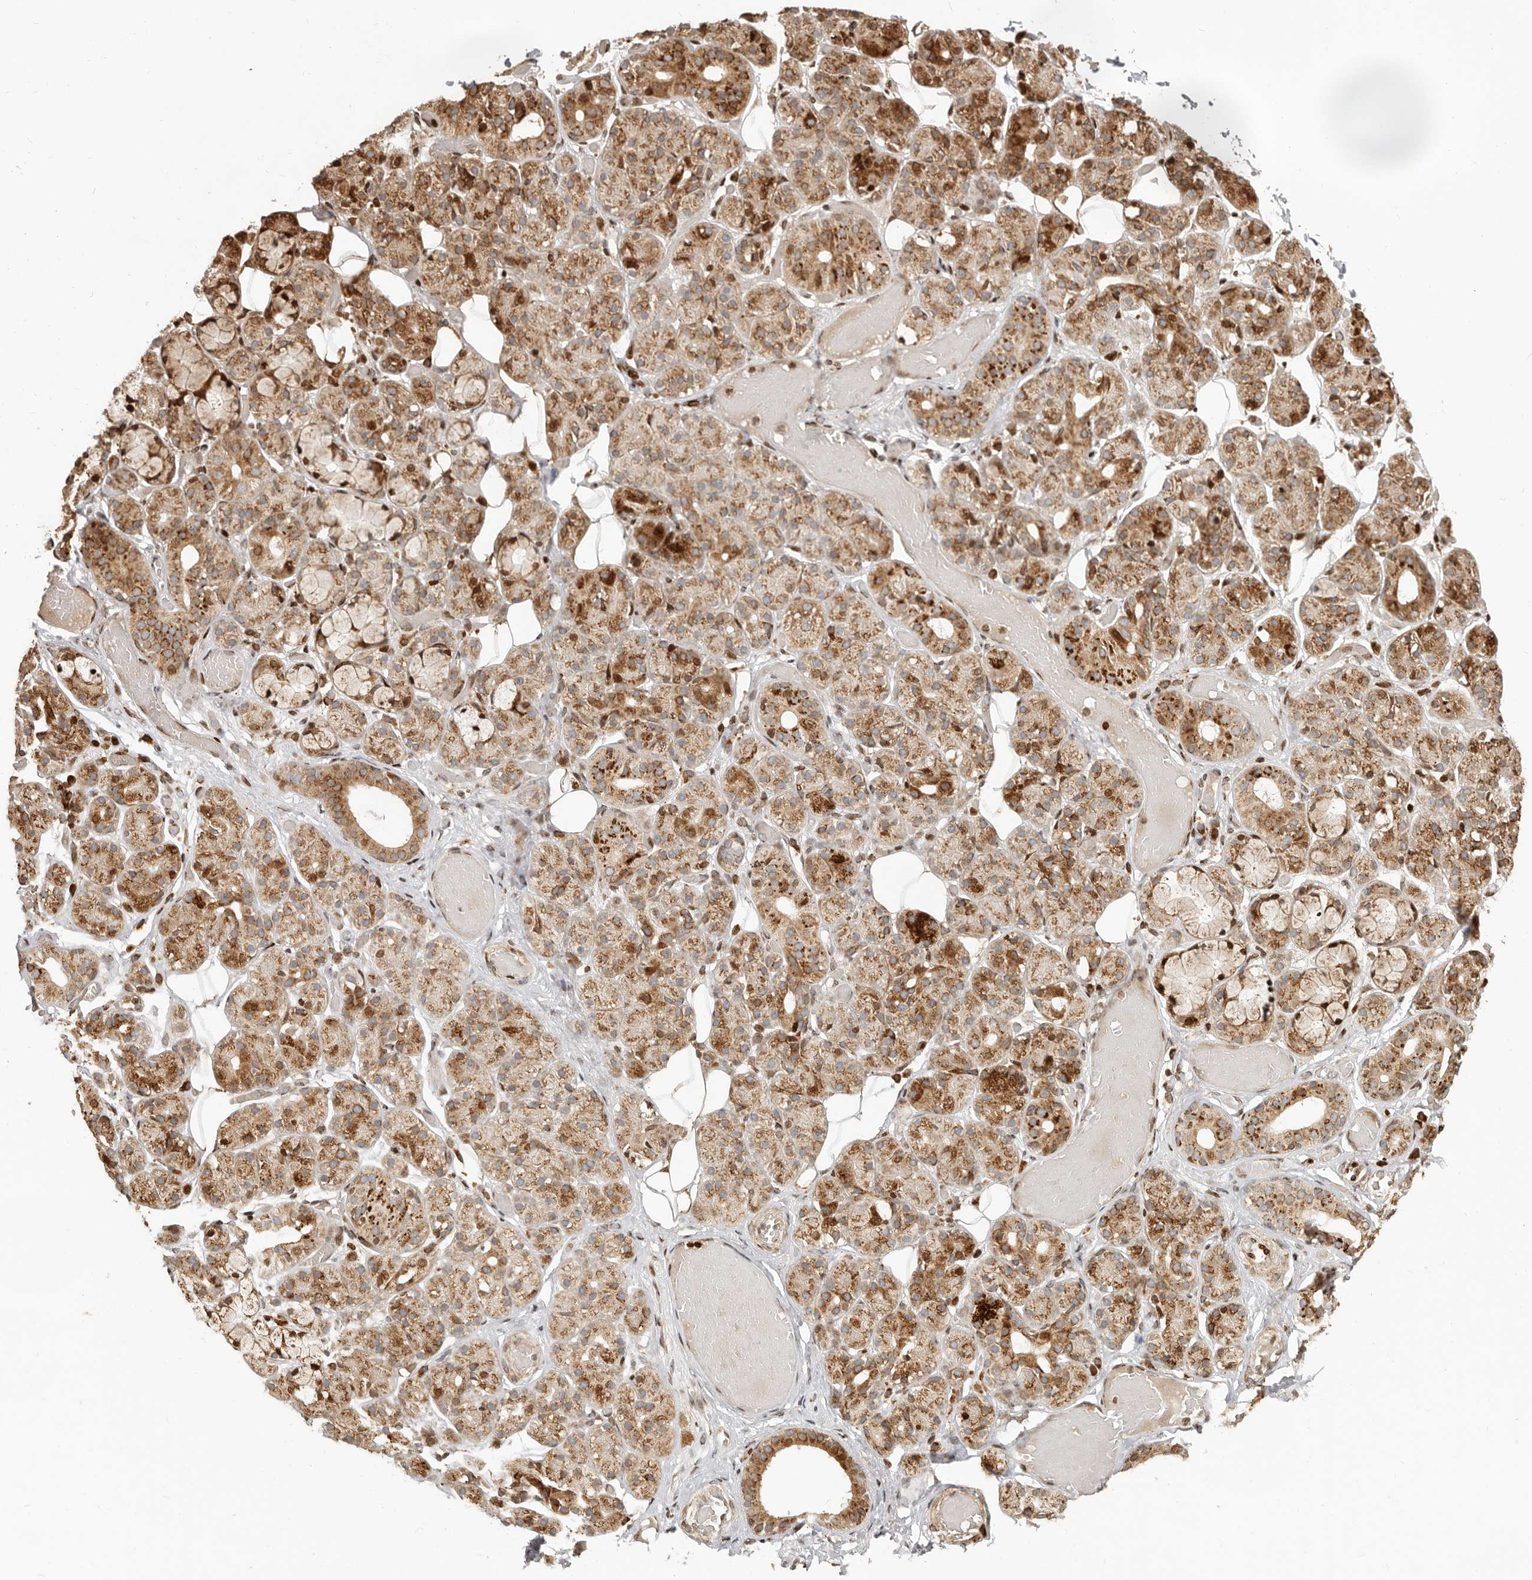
{"staining": {"intensity": "strong", "quantity": "25%-75%", "location": "cytoplasmic/membranous"}, "tissue": "salivary gland", "cell_type": "Glandular cells", "image_type": "normal", "snomed": [{"axis": "morphology", "description": "Normal tissue, NOS"}, {"axis": "topography", "description": "Salivary gland"}], "caption": "Protein positivity by immunohistochemistry (IHC) shows strong cytoplasmic/membranous expression in approximately 25%-75% of glandular cells in benign salivary gland.", "gene": "TRIM4", "patient": {"sex": "male", "age": 63}}